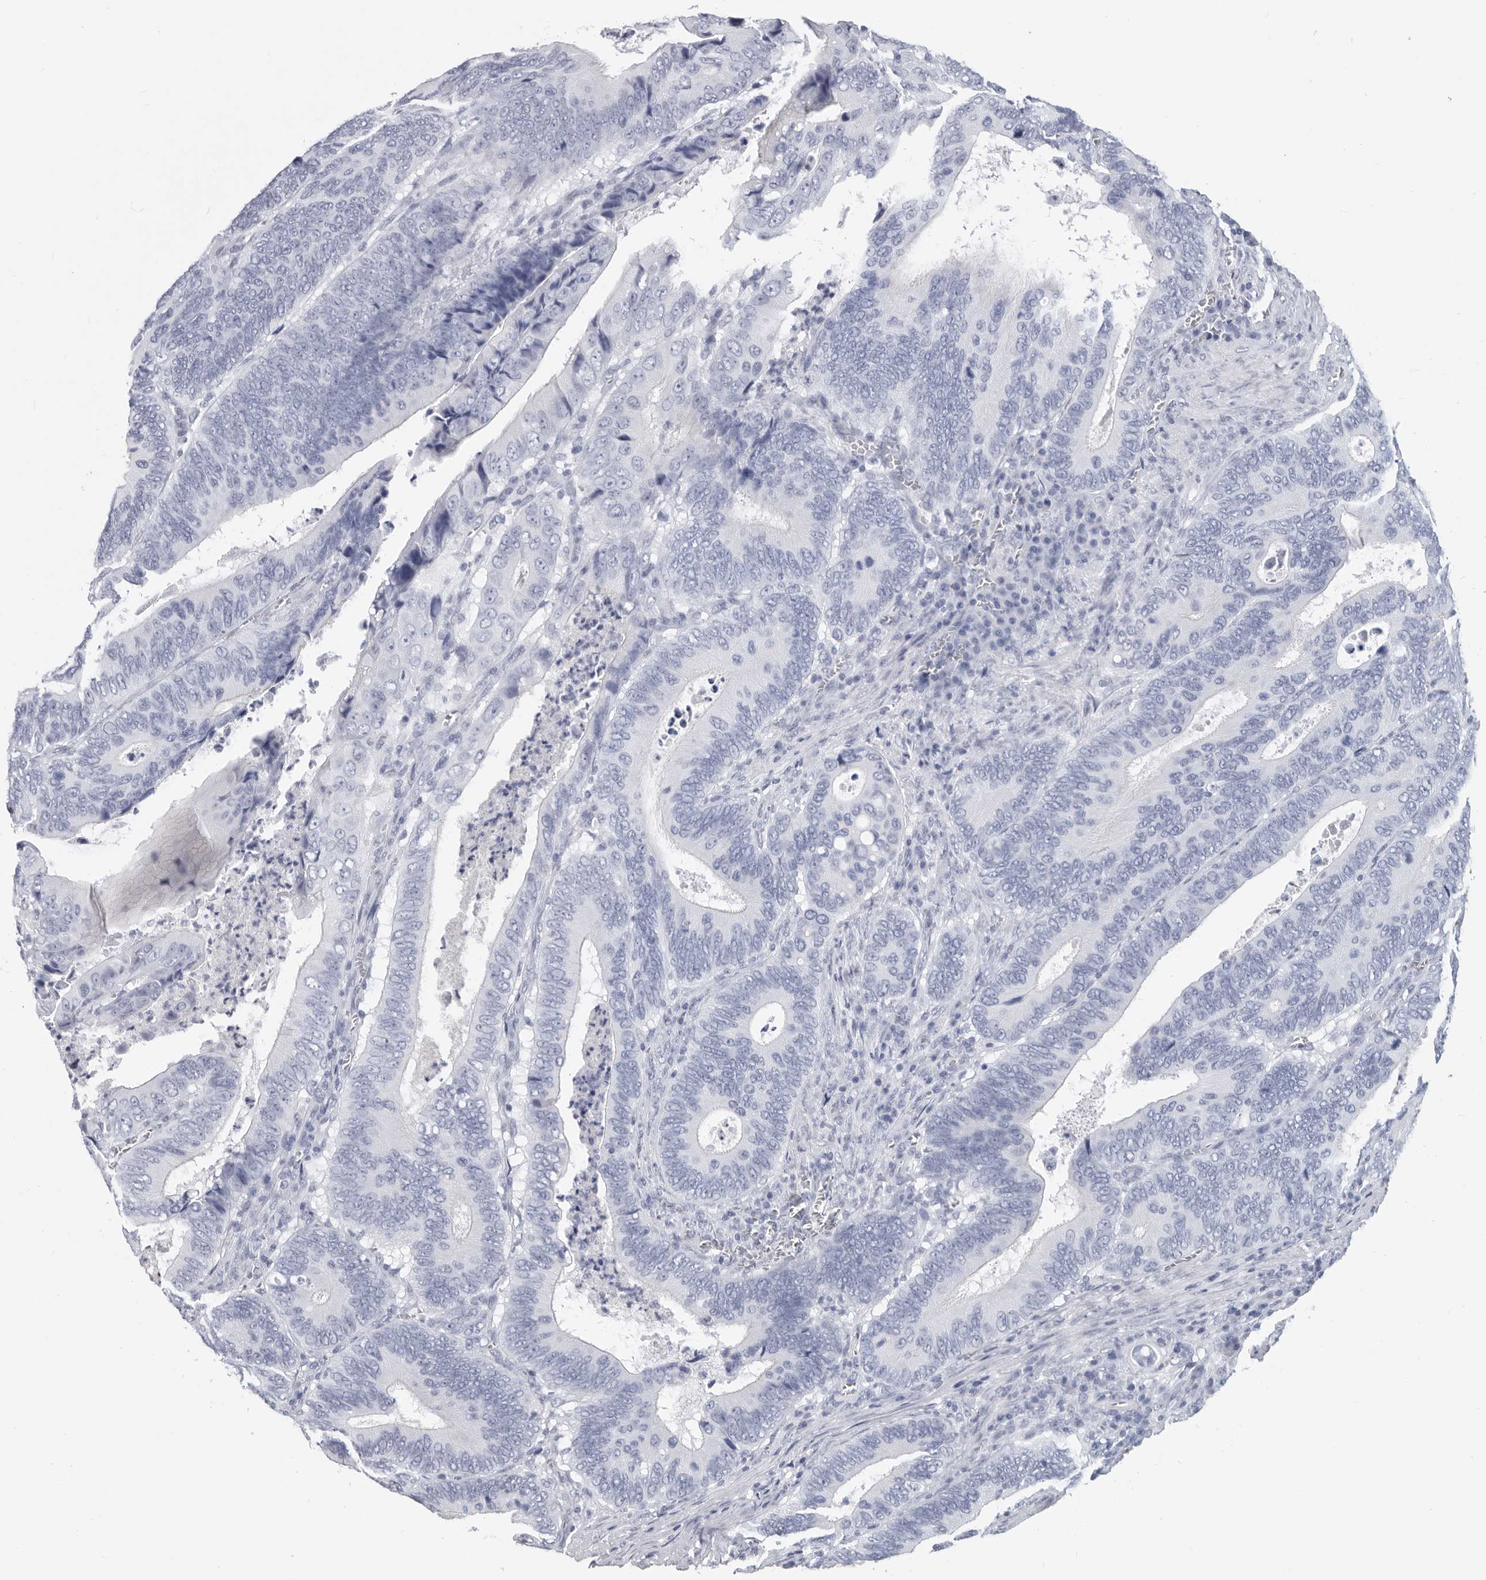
{"staining": {"intensity": "negative", "quantity": "none", "location": "none"}, "tissue": "colorectal cancer", "cell_type": "Tumor cells", "image_type": "cancer", "snomed": [{"axis": "morphology", "description": "Inflammation, NOS"}, {"axis": "morphology", "description": "Adenocarcinoma, NOS"}, {"axis": "topography", "description": "Colon"}], "caption": "The histopathology image reveals no significant staining in tumor cells of colorectal cancer. (Stains: DAB immunohistochemistry with hematoxylin counter stain, Microscopy: brightfield microscopy at high magnification).", "gene": "WRAP73", "patient": {"sex": "male", "age": 72}}